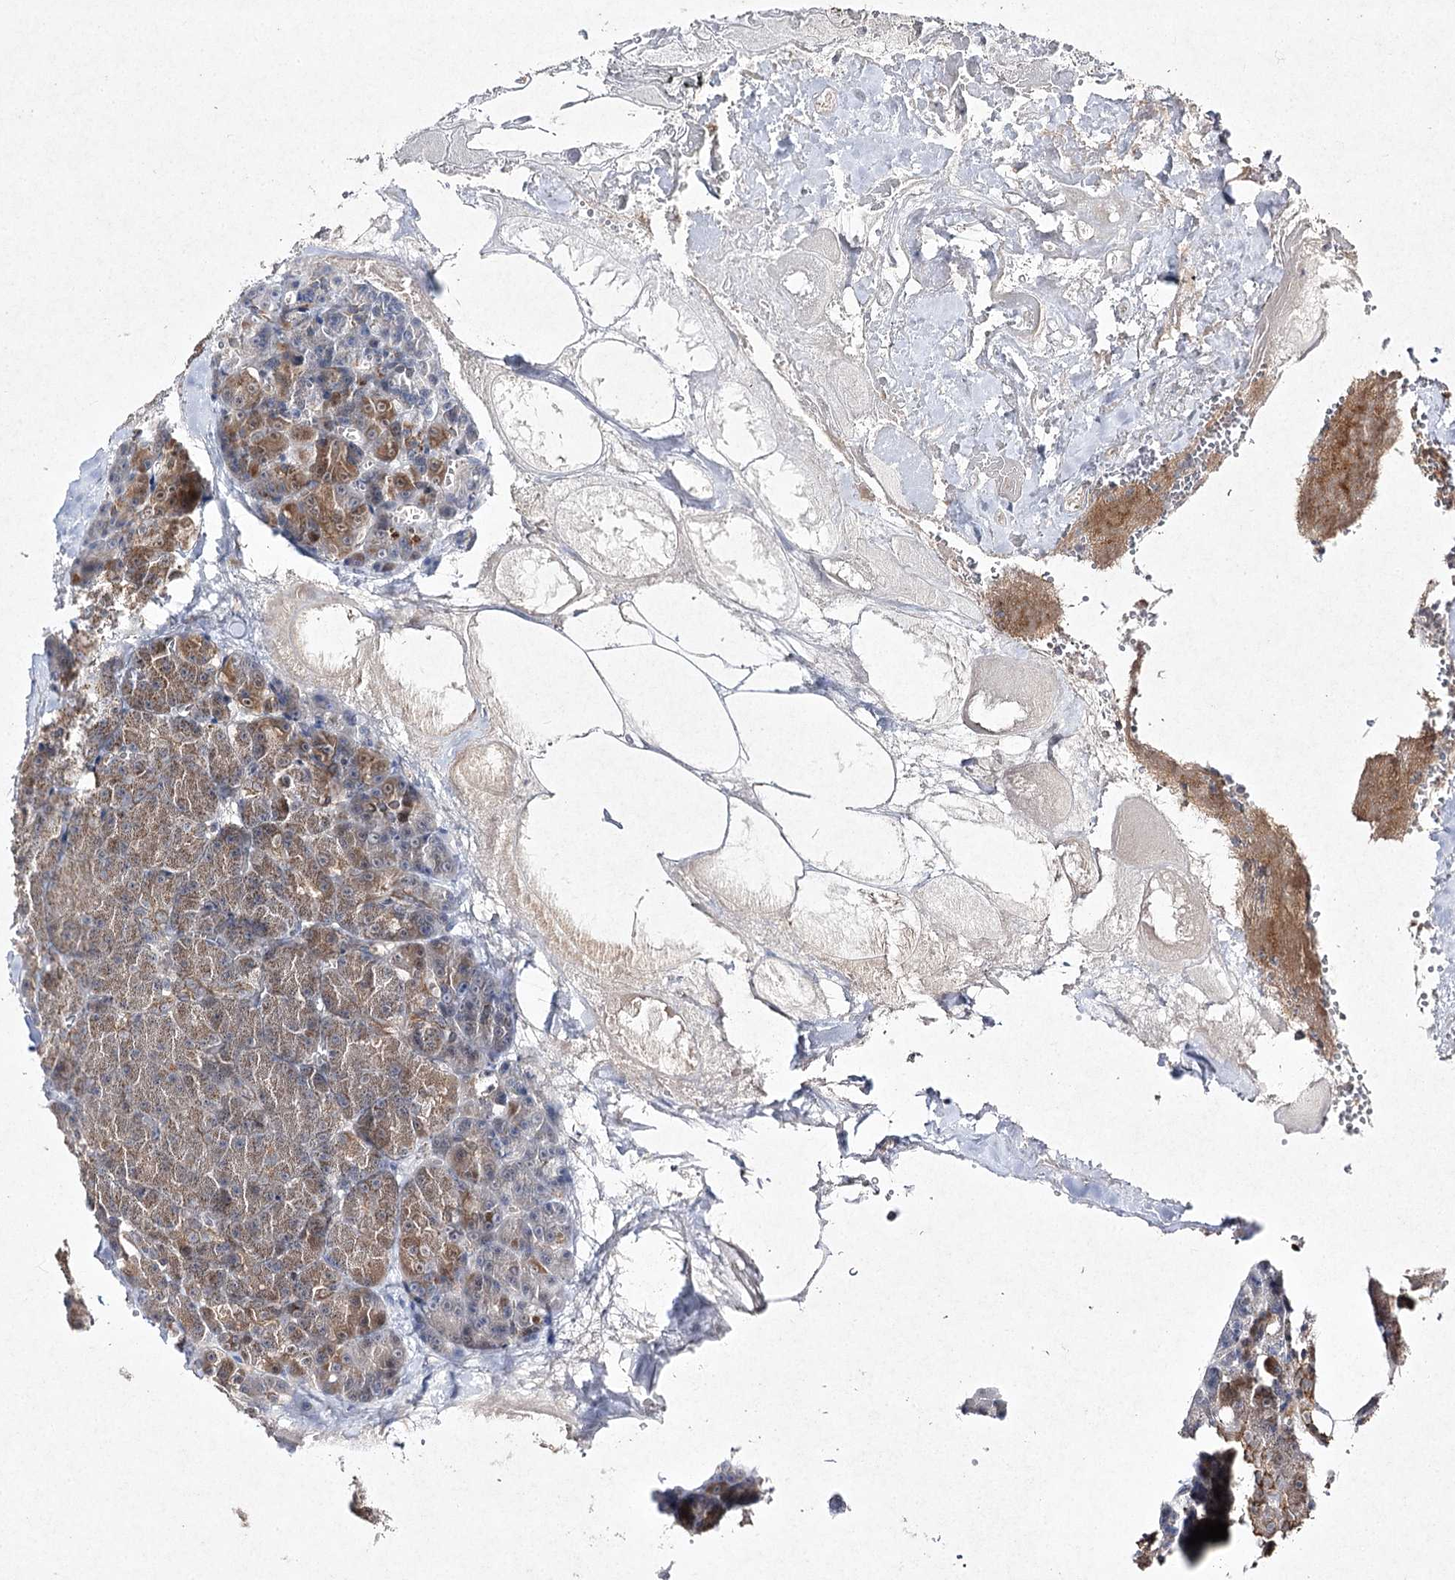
{"staining": {"intensity": "moderate", "quantity": ">75%", "location": "cytoplasmic/membranous"}, "tissue": "pancreas", "cell_type": "Exocrine glandular cells", "image_type": "normal", "snomed": [{"axis": "morphology", "description": "Normal tissue, NOS"}, {"axis": "morphology", "description": "Carcinoid, malignant, NOS"}, {"axis": "topography", "description": "Pancreas"}], "caption": "Immunohistochemistry (IHC) (DAB) staining of benign pancreas demonstrates moderate cytoplasmic/membranous protein positivity in approximately >75% of exocrine glandular cells.", "gene": "FANCL", "patient": {"sex": "female", "age": 35}}